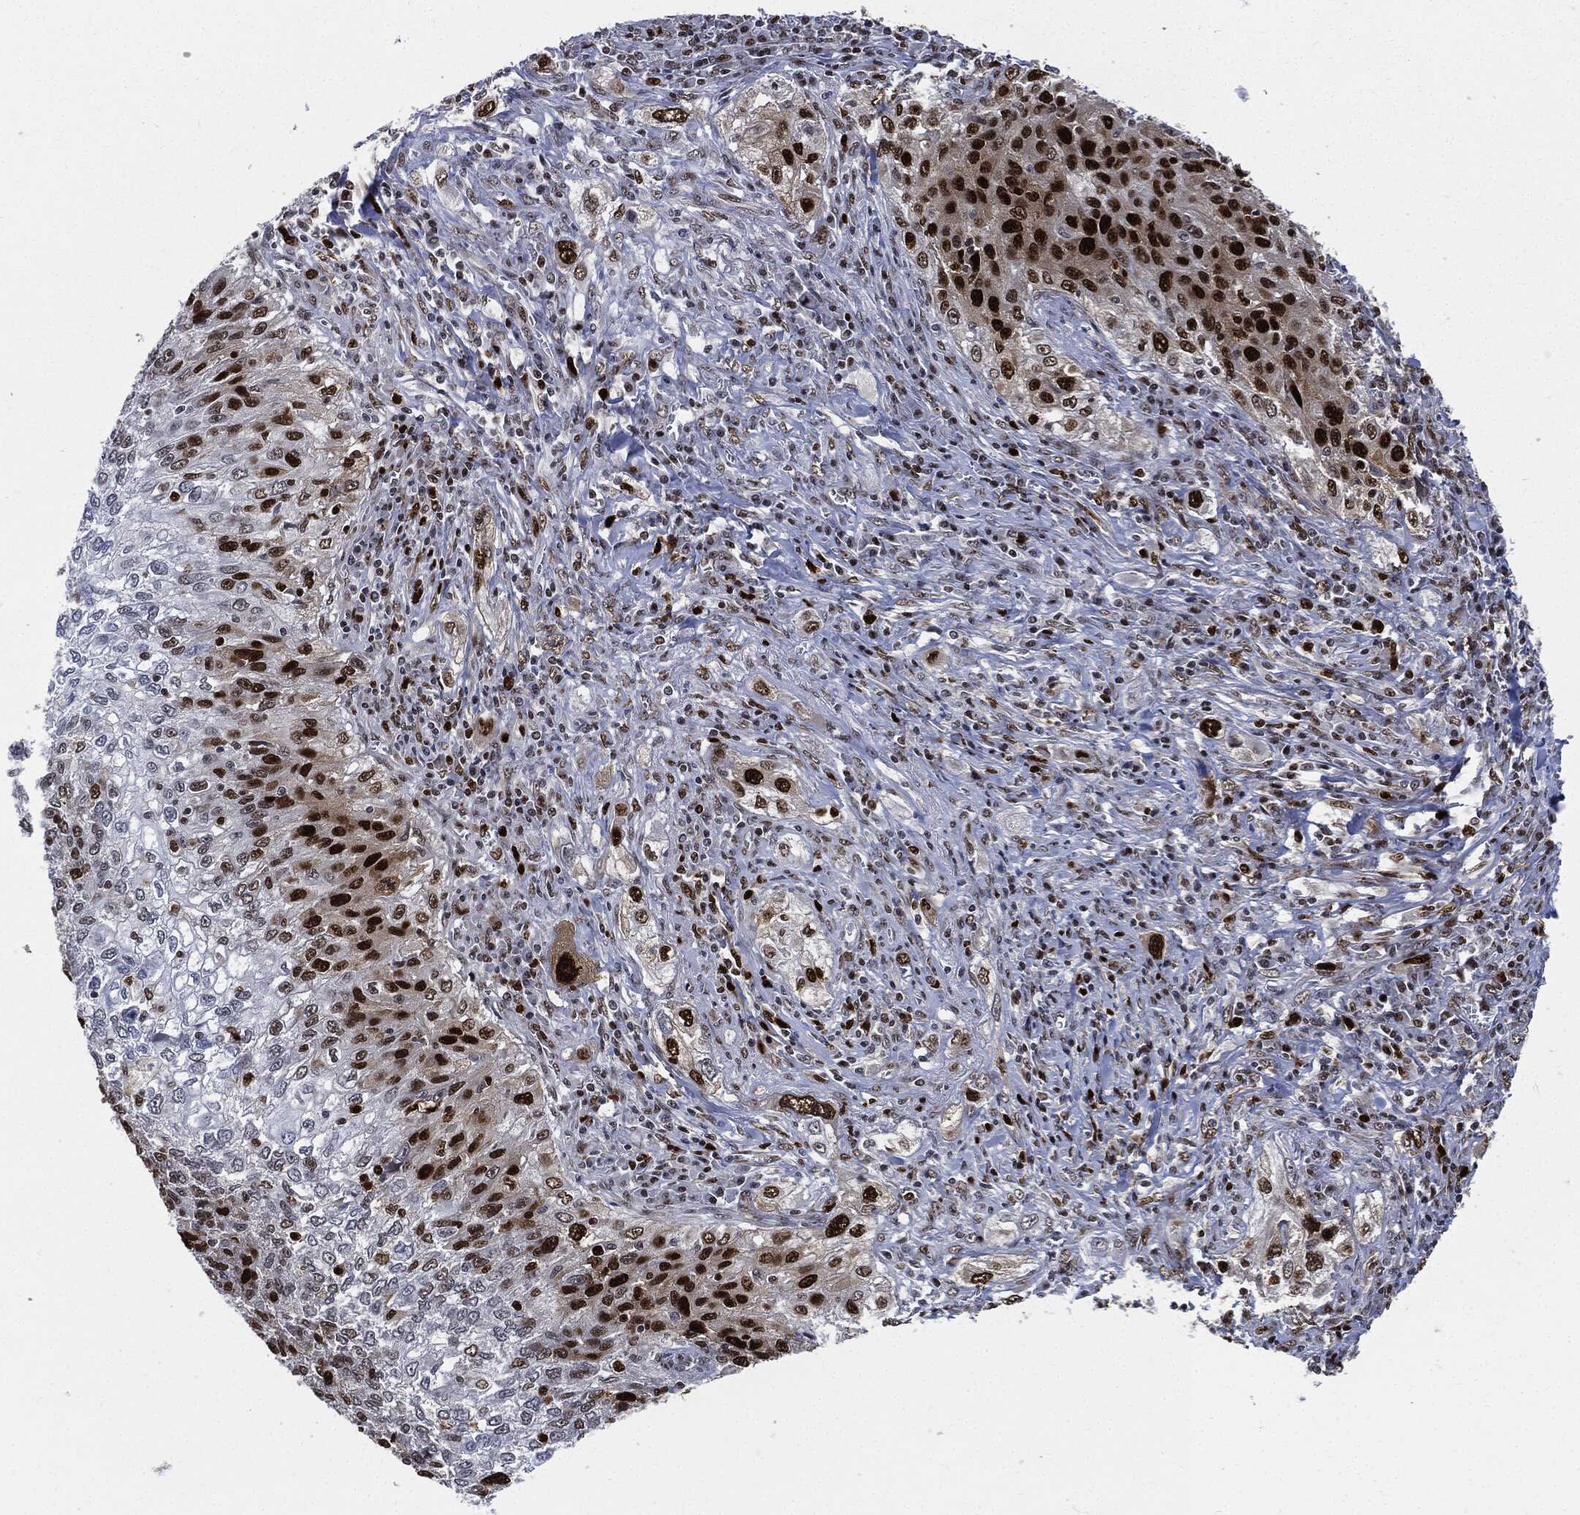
{"staining": {"intensity": "strong", "quantity": "25%-75%", "location": "nuclear"}, "tissue": "lung cancer", "cell_type": "Tumor cells", "image_type": "cancer", "snomed": [{"axis": "morphology", "description": "Squamous cell carcinoma, NOS"}, {"axis": "topography", "description": "Lung"}], "caption": "IHC histopathology image of neoplastic tissue: lung cancer (squamous cell carcinoma) stained using immunohistochemistry displays high levels of strong protein expression localized specifically in the nuclear of tumor cells, appearing as a nuclear brown color.", "gene": "PCNA", "patient": {"sex": "female", "age": 69}}